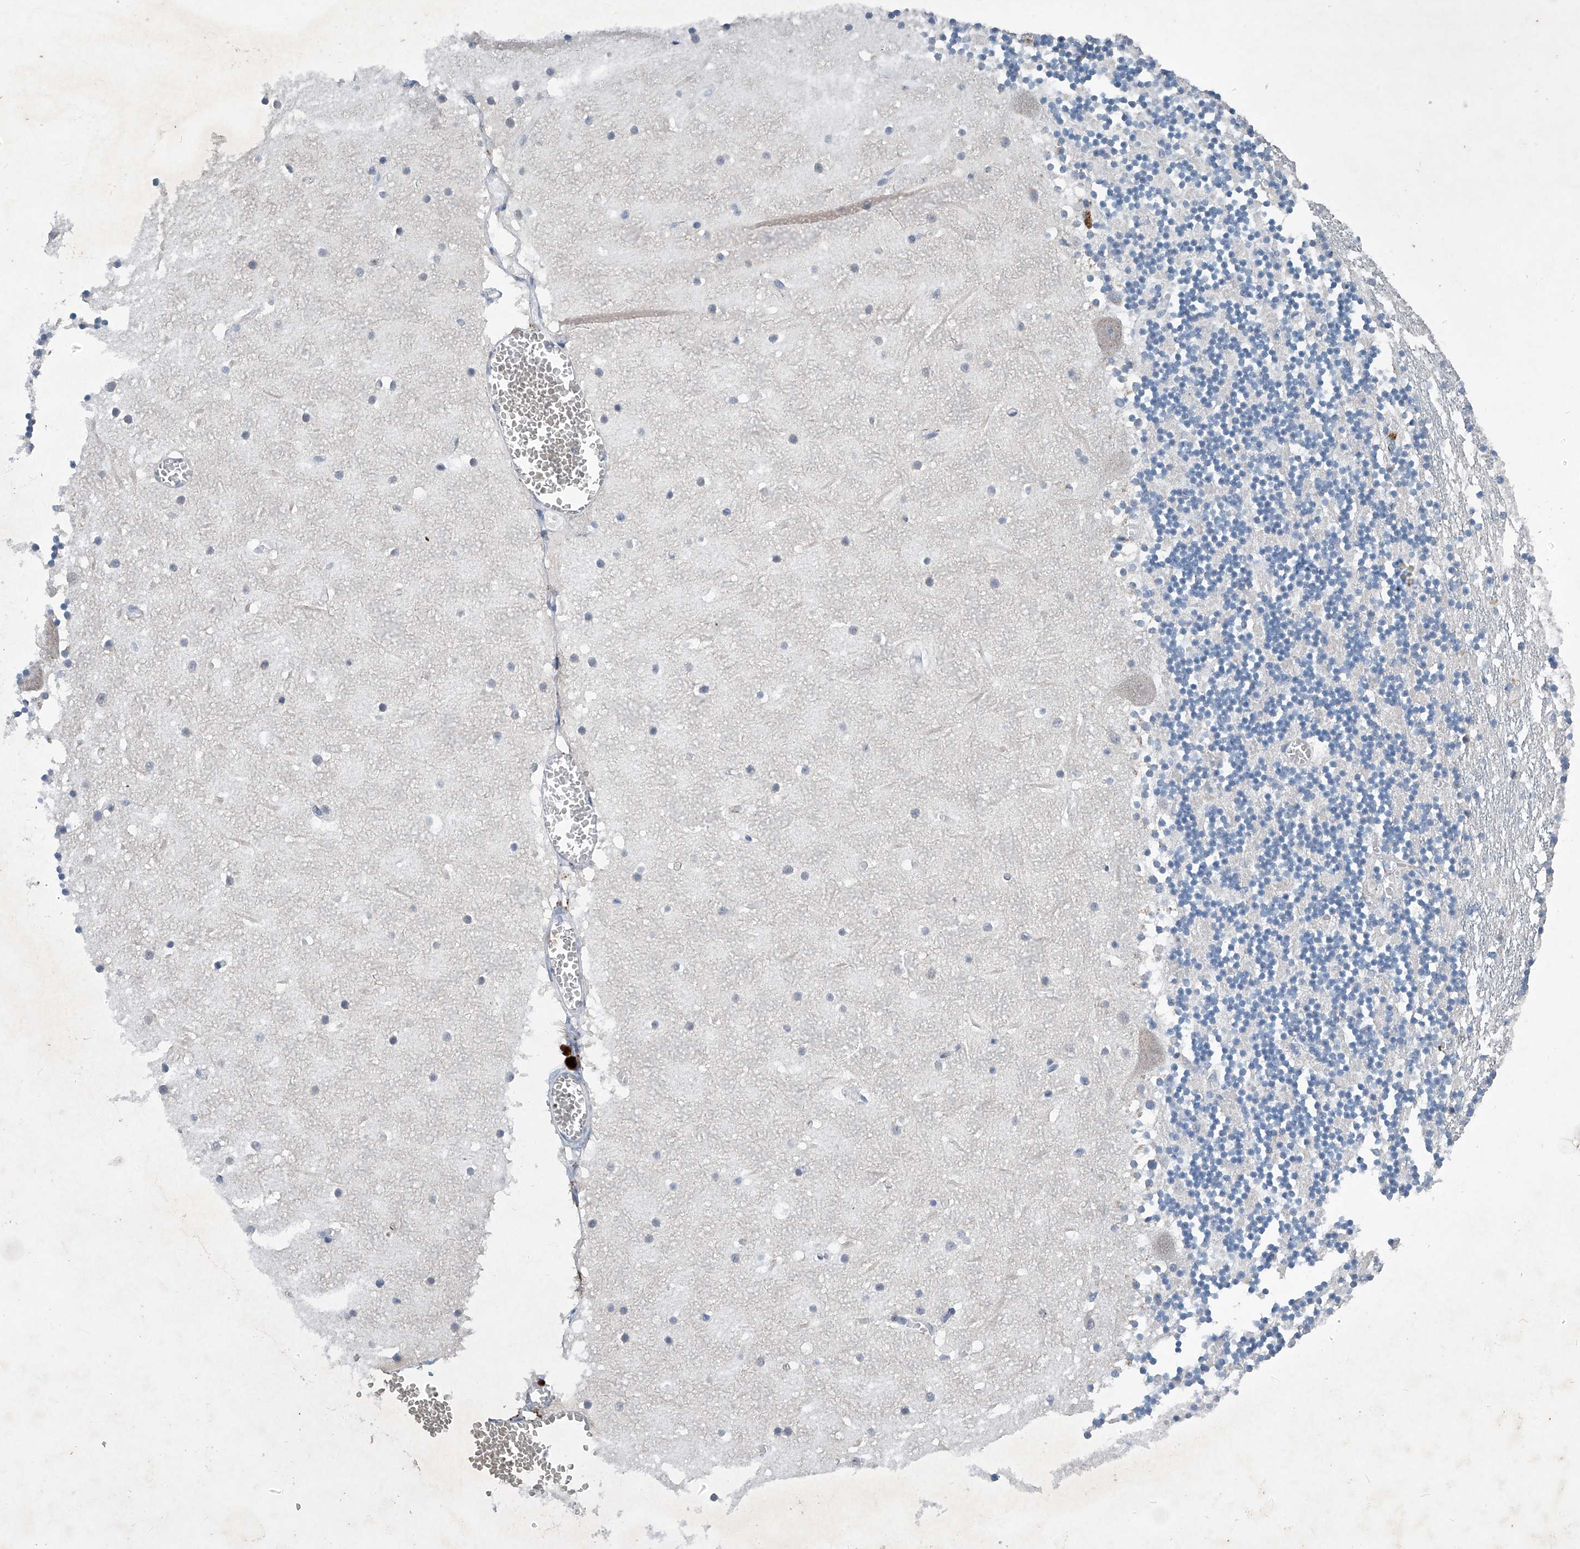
{"staining": {"intensity": "negative", "quantity": "none", "location": "none"}, "tissue": "cerebellum", "cell_type": "Cells in granular layer", "image_type": "normal", "snomed": [{"axis": "morphology", "description": "Normal tissue, NOS"}, {"axis": "topography", "description": "Cerebellum"}], "caption": "Immunohistochemical staining of unremarkable human cerebellum reveals no significant expression in cells in granular layer. (DAB immunohistochemistry visualized using brightfield microscopy, high magnification).", "gene": "PCSK5", "patient": {"sex": "female", "age": 28}}